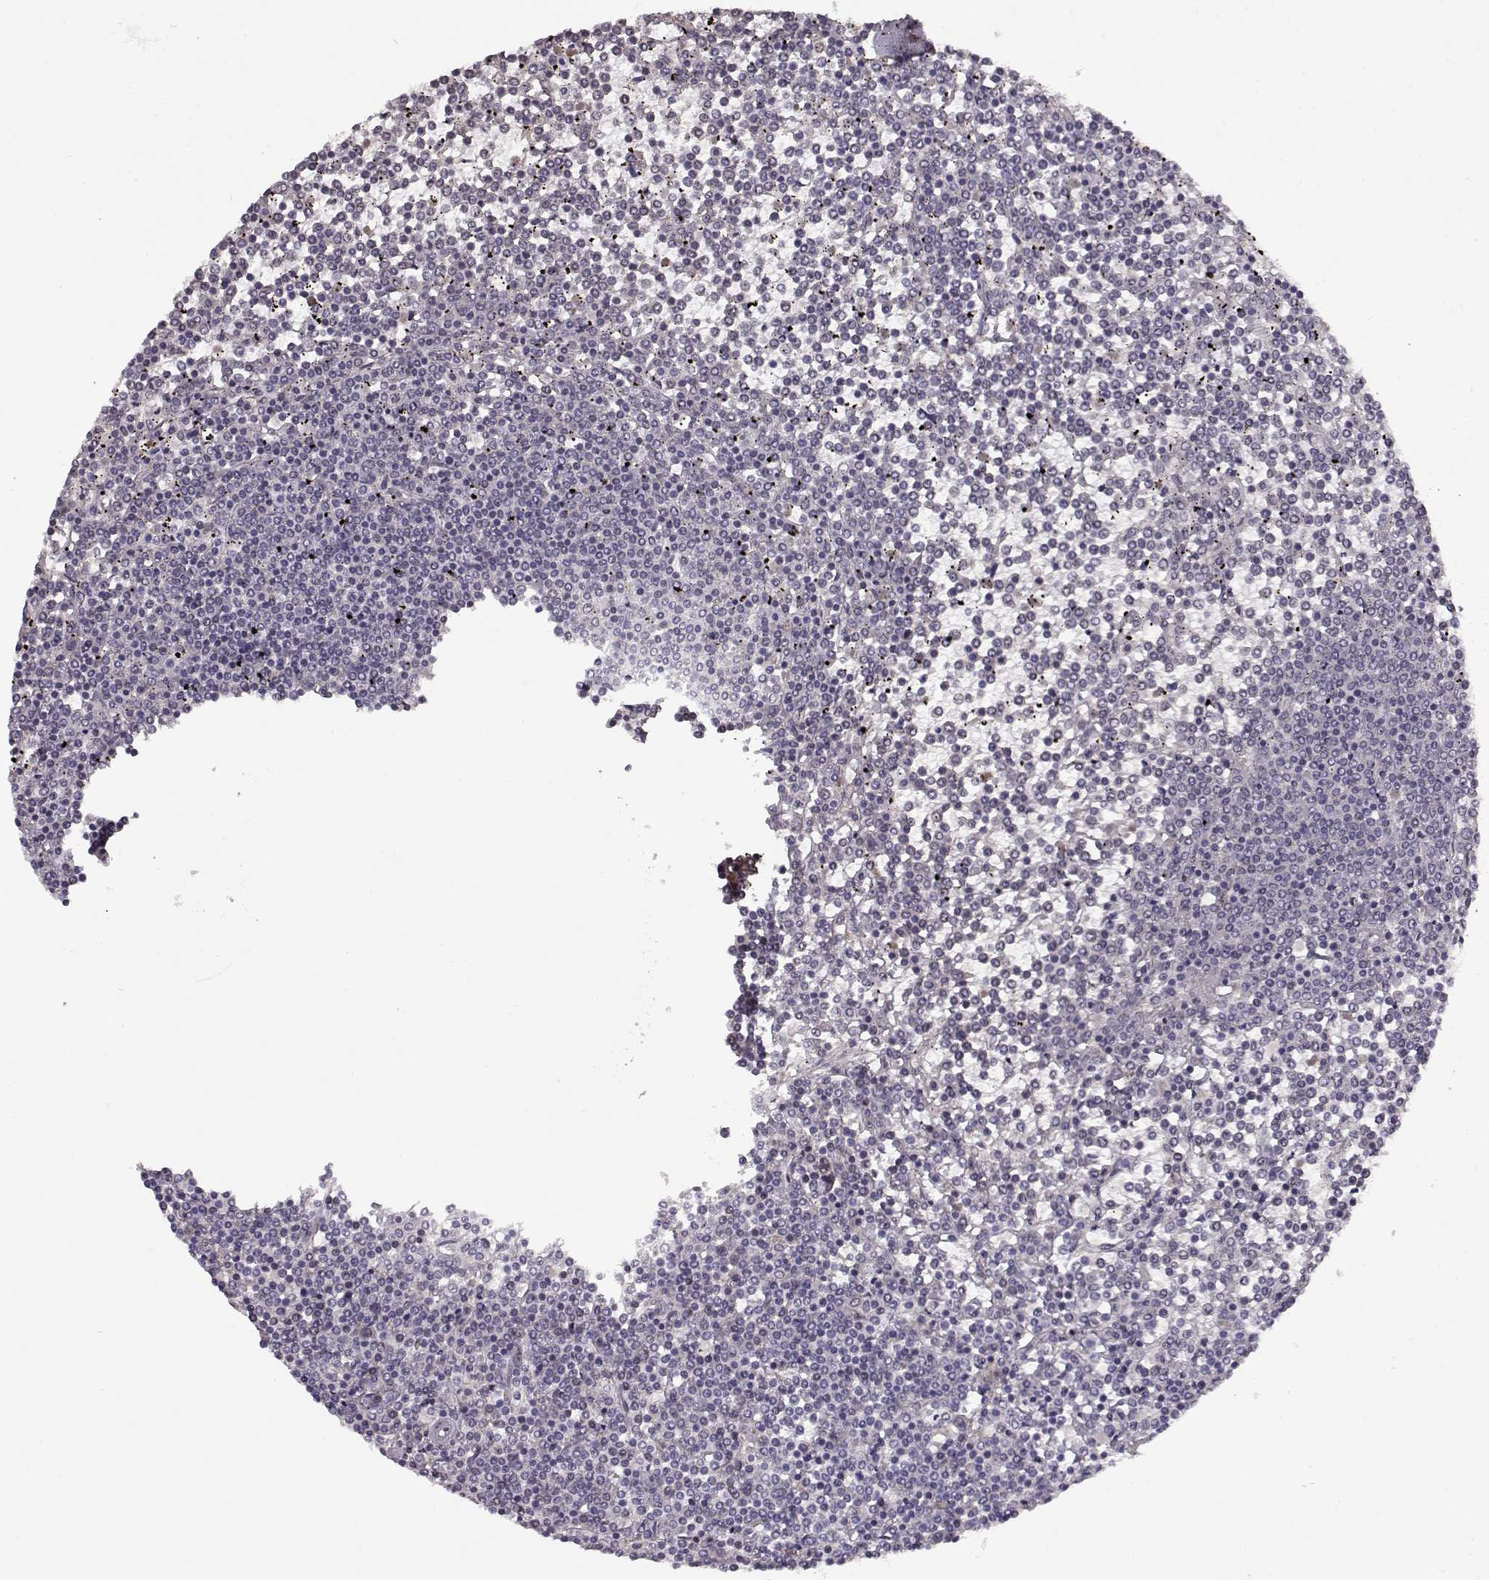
{"staining": {"intensity": "negative", "quantity": "none", "location": "none"}, "tissue": "lymphoma", "cell_type": "Tumor cells", "image_type": "cancer", "snomed": [{"axis": "morphology", "description": "Malignant lymphoma, non-Hodgkin's type, Low grade"}, {"axis": "topography", "description": "Spleen"}], "caption": "Protein analysis of lymphoma reveals no significant positivity in tumor cells. Brightfield microscopy of immunohistochemistry stained with DAB (brown) and hematoxylin (blue), captured at high magnification.", "gene": "PCP4", "patient": {"sex": "female", "age": 19}}